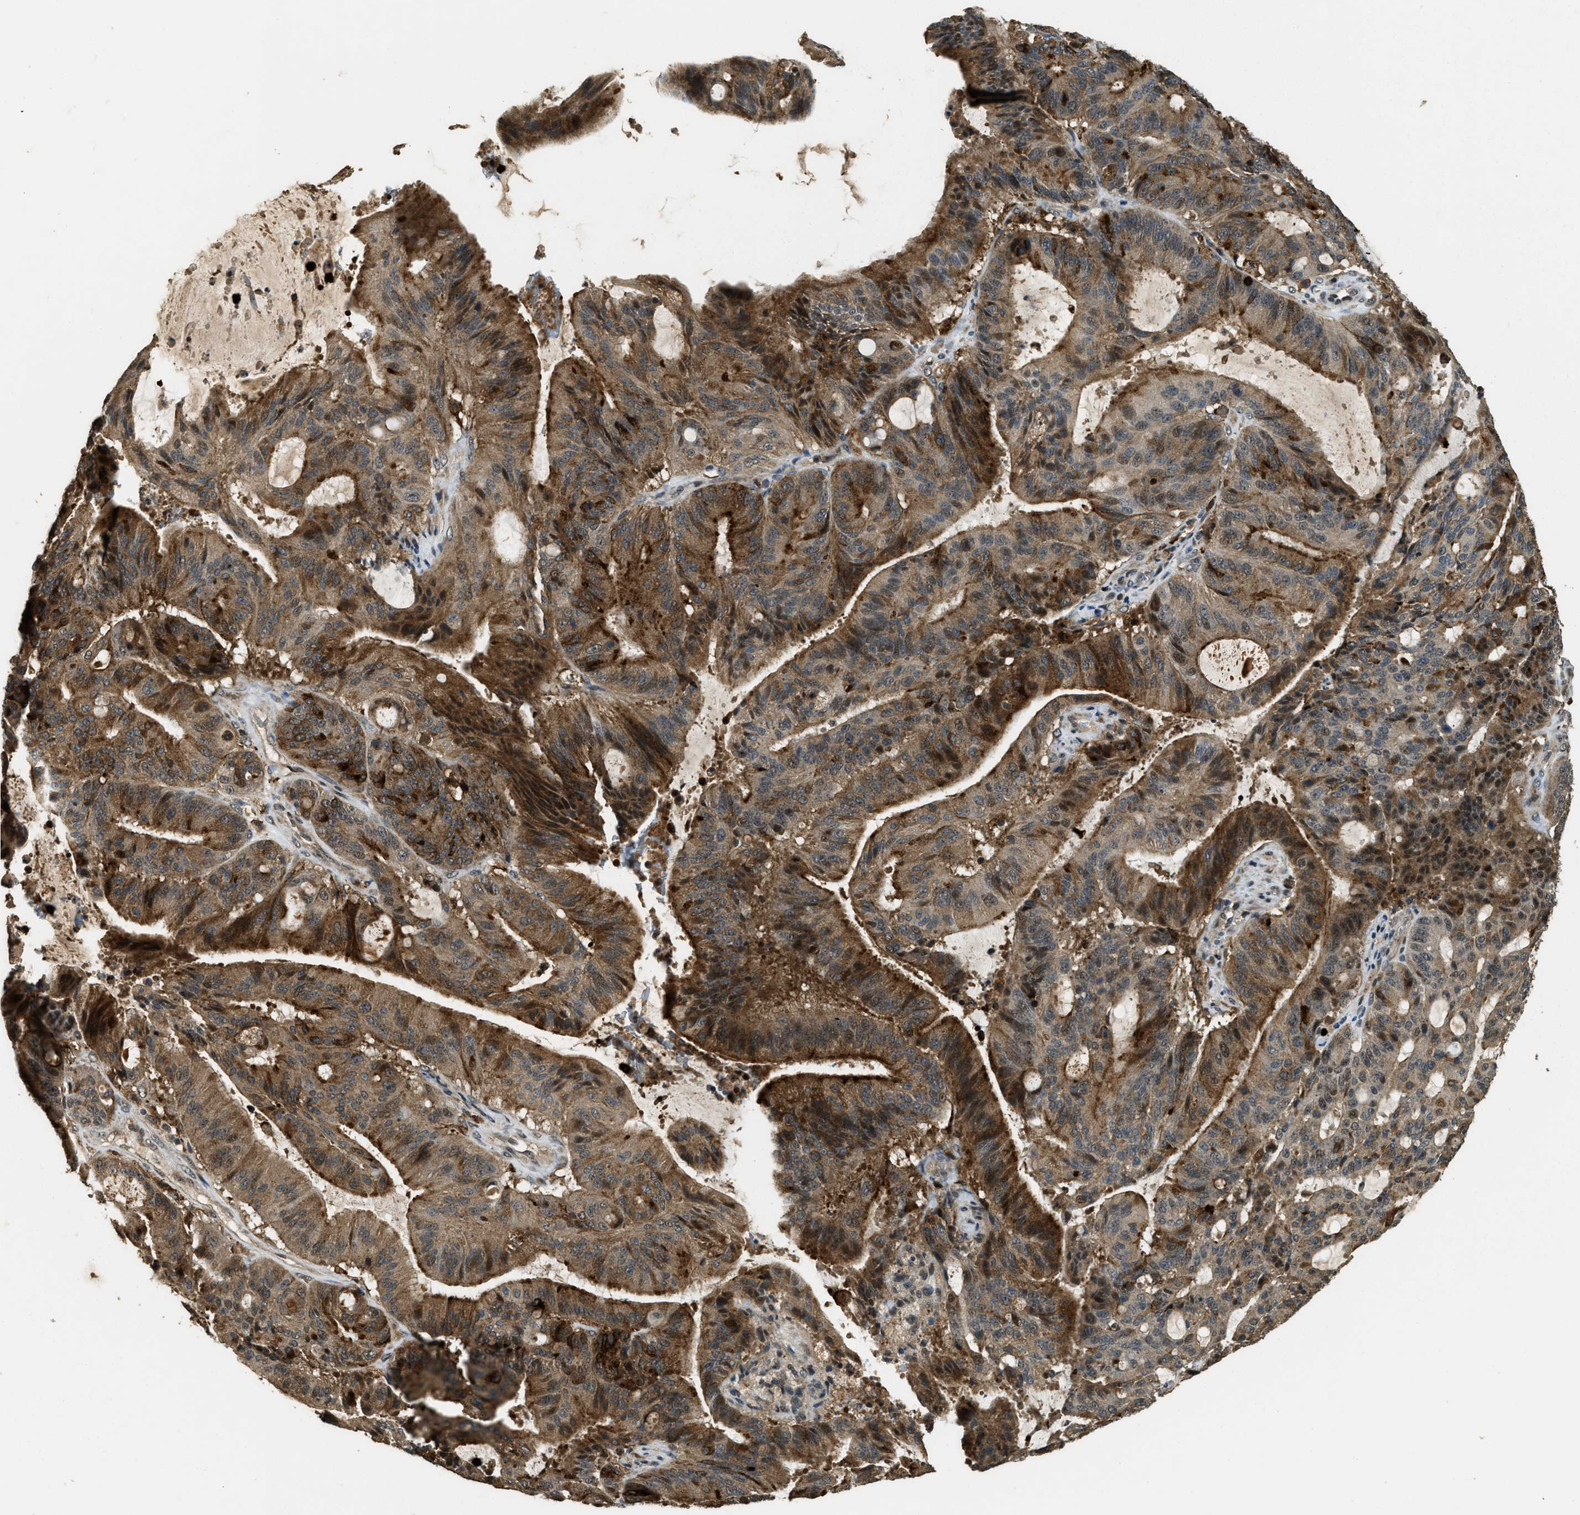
{"staining": {"intensity": "moderate", "quantity": ">75%", "location": "cytoplasmic/membranous"}, "tissue": "liver cancer", "cell_type": "Tumor cells", "image_type": "cancer", "snomed": [{"axis": "morphology", "description": "Normal tissue, NOS"}, {"axis": "morphology", "description": "Cholangiocarcinoma"}, {"axis": "topography", "description": "Liver"}, {"axis": "topography", "description": "Peripheral nerve tissue"}], "caption": "The immunohistochemical stain shows moderate cytoplasmic/membranous expression in tumor cells of liver cholangiocarcinoma tissue.", "gene": "RNF141", "patient": {"sex": "female", "age": 73}}